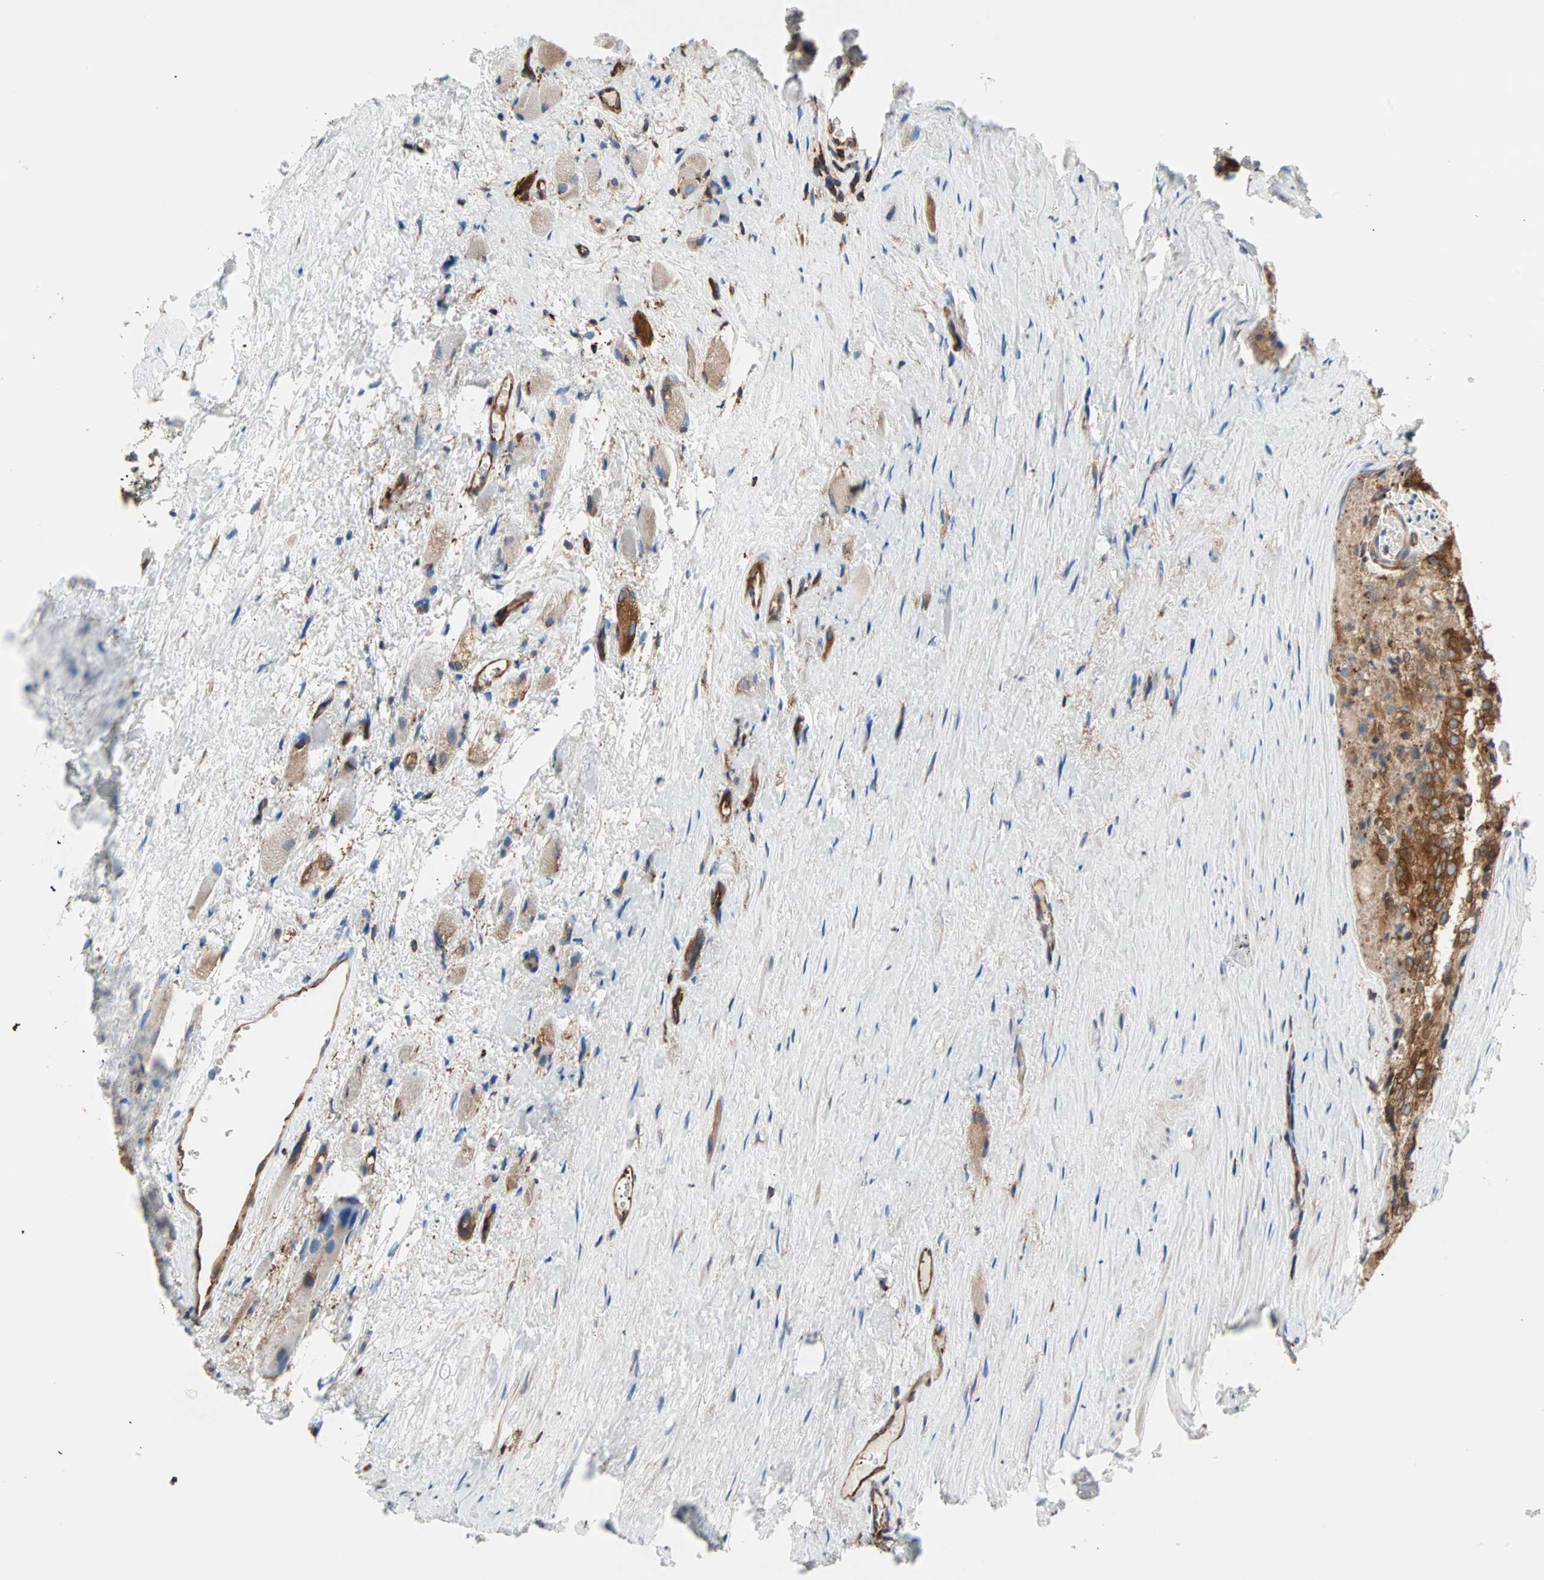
{"staining": {"intensity": "strong", "quantity": ">75%", "location": "cytoplasmic/membranous"}, "tissue": "prostate cancer", "cell_type": "Tumor cells", "image_type": "cancer", "snomed": [{"axis": "morphology", "description": "Adenocarcinoma, High grade"}, {"axis": "topography", "description": "Prostate"}], "caption": "This image reveals high-grade adenocarcinoma (prostate) stained with immunohistochemistry to label a protein in brown. The cytoplasmic/membranous of tumor cells show strong positivity for the protein. Nuclei are counter-stained blue.", "gene": "EEF2", "patient": {"sex": "male", "age": 66}}